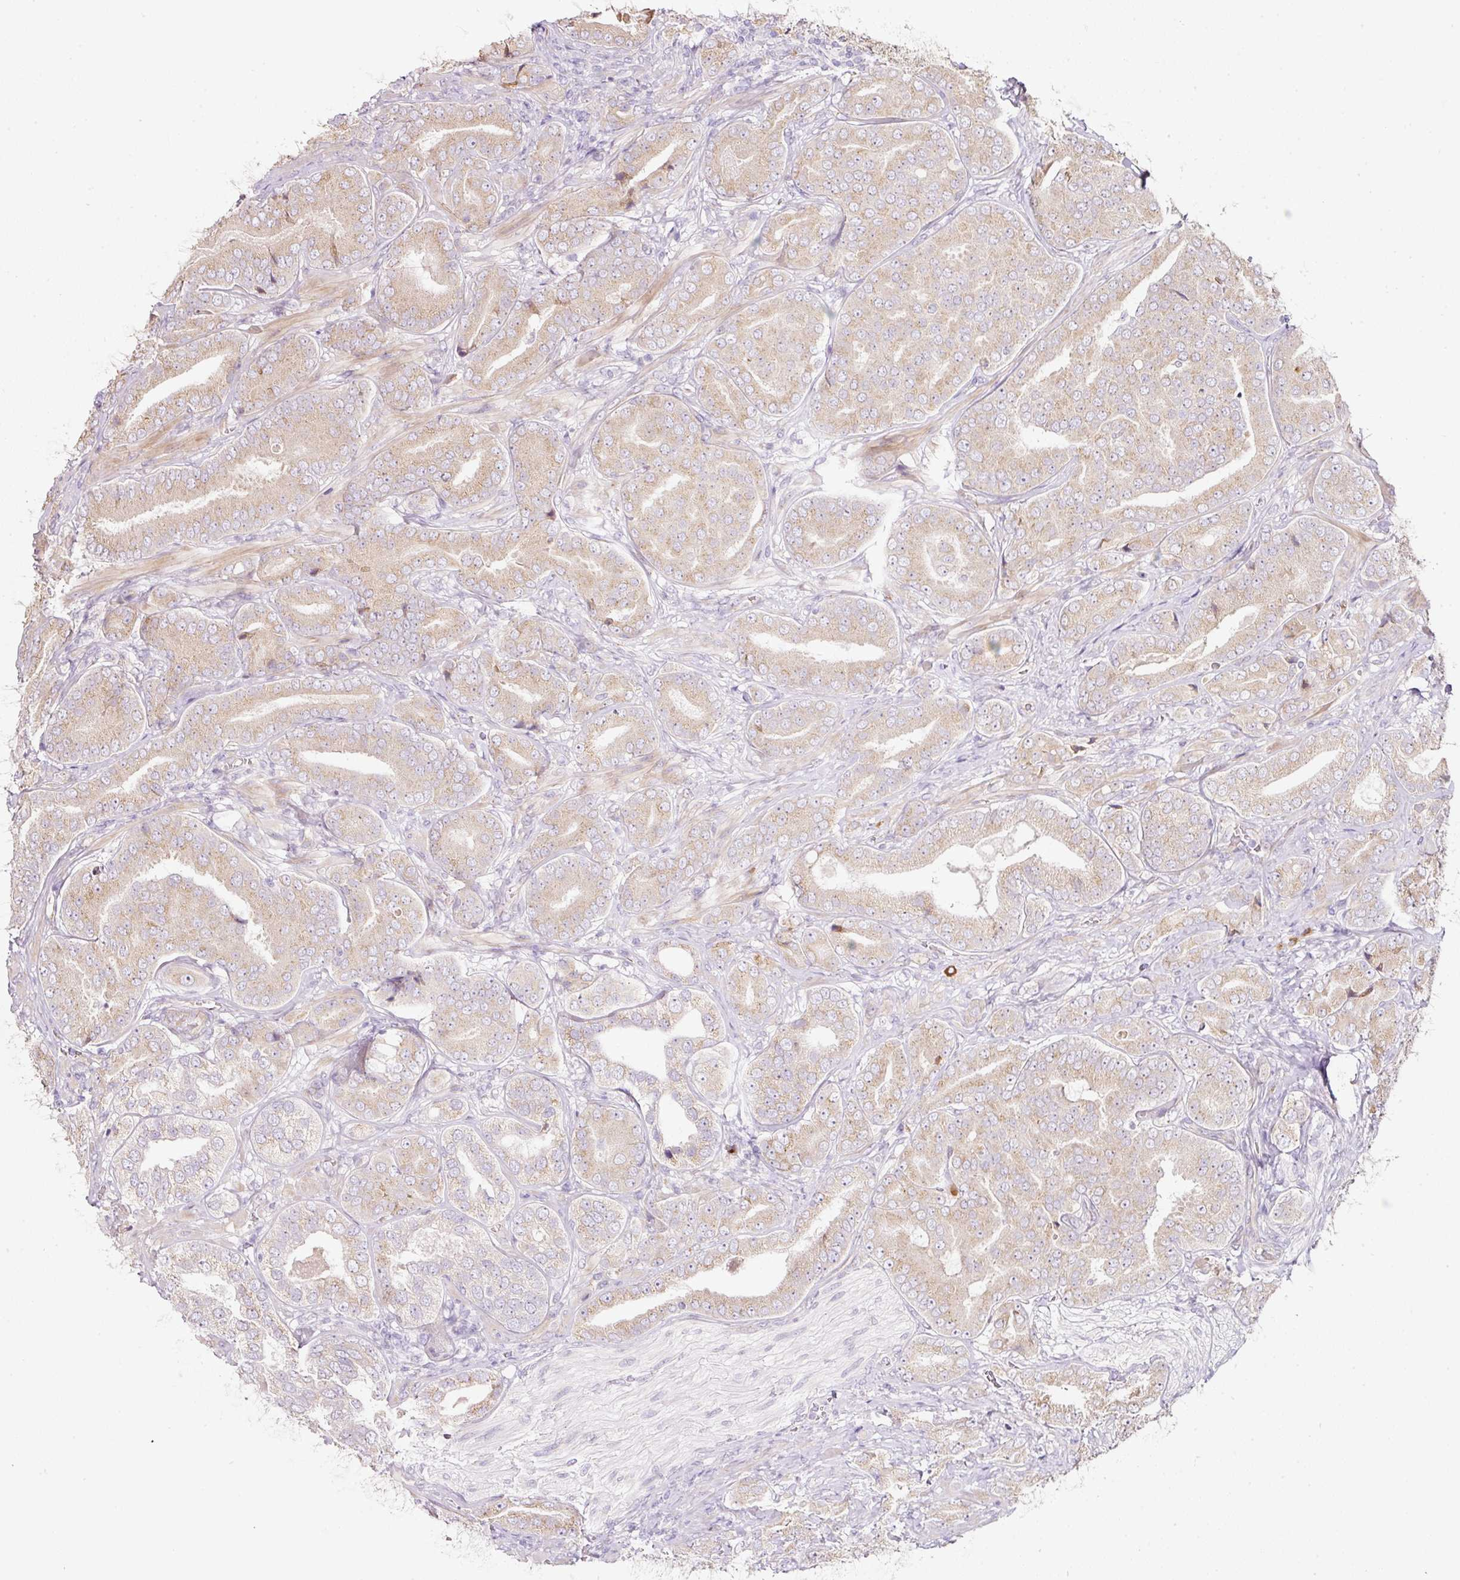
{"staining": {"intensity": "weak", "quantity": ">75%", "location": "cytoplasmic/membranous"}, "tissue": "prostate cancer", "cell_type": "Tumor cells", "image_type": "cancer", "snomed": [{"axis": "morphology", "description": "Adenocarcinoma, High grade"}, {"axis": "topography", "description": "Prostate"}], "caption": "A photomicrograph showing weak cytoplasmic/membranous positivity in approximately >75% of tumor cells in prostate high-grade adenocarcinoma, as visualized by brown immunohistochemical staining.", "gene": "NBPF11", "patient": {"sex": "male", "age": 63}}